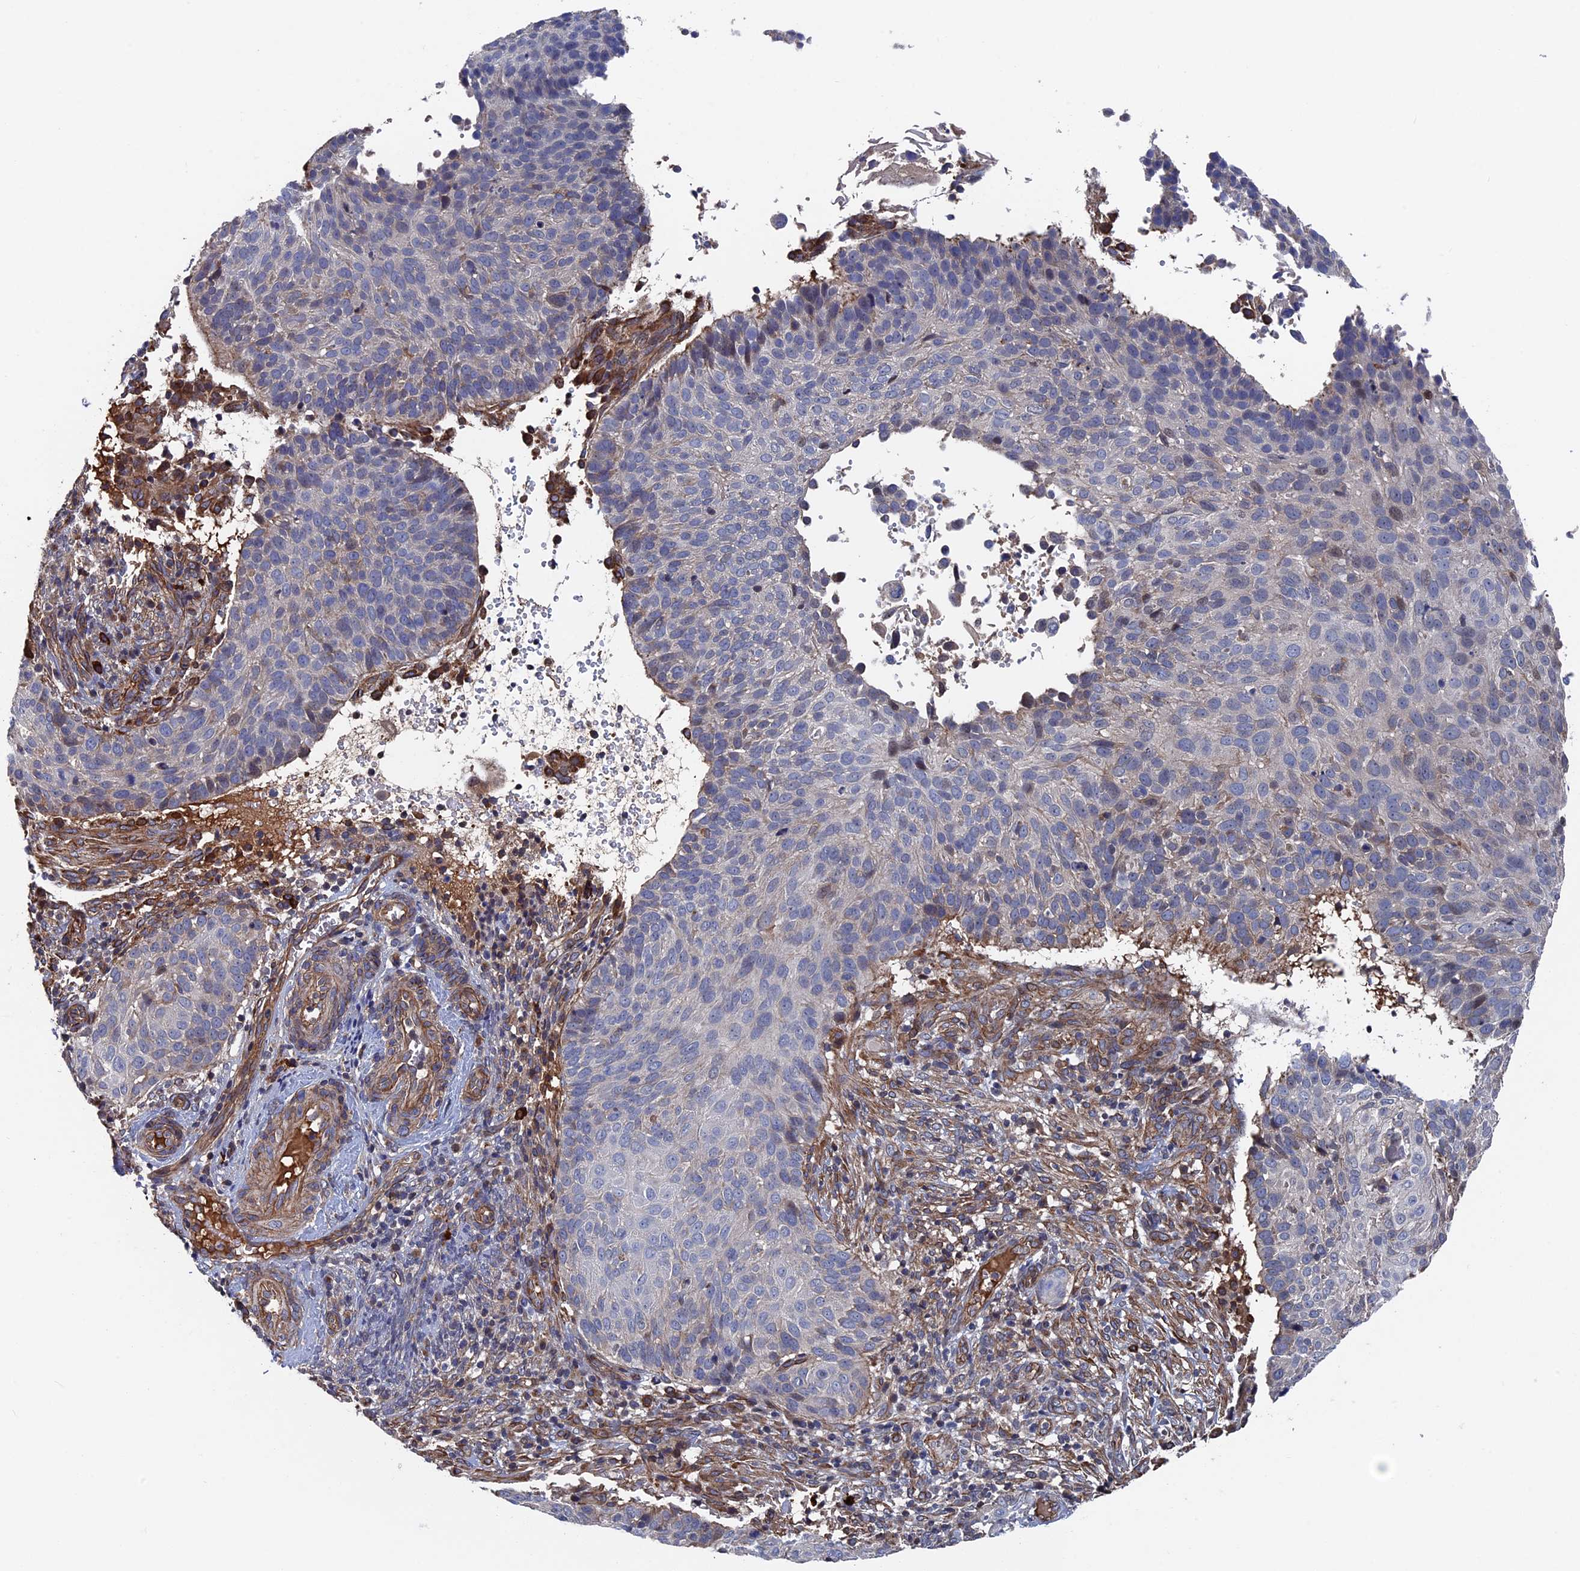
{"staining": {"intensity": "negative", "quantity": "none", "location": "none"}, "tissue": "cervical cancer", "cell_type": "Tumor cells", "image_type": "cancer", "snomed": [{"axis": "morphology", "description": "Squamous cell carcinoma, NOS"}, {"axis": "topography", "description": "Cervix"}], "caption": "This is an immunohistochemistry photomicrograph of human cervical cancer. There is no expression in tumor cells.", "gene": "RPUSD1", "patient": {"sex": "female", "age": 74}}